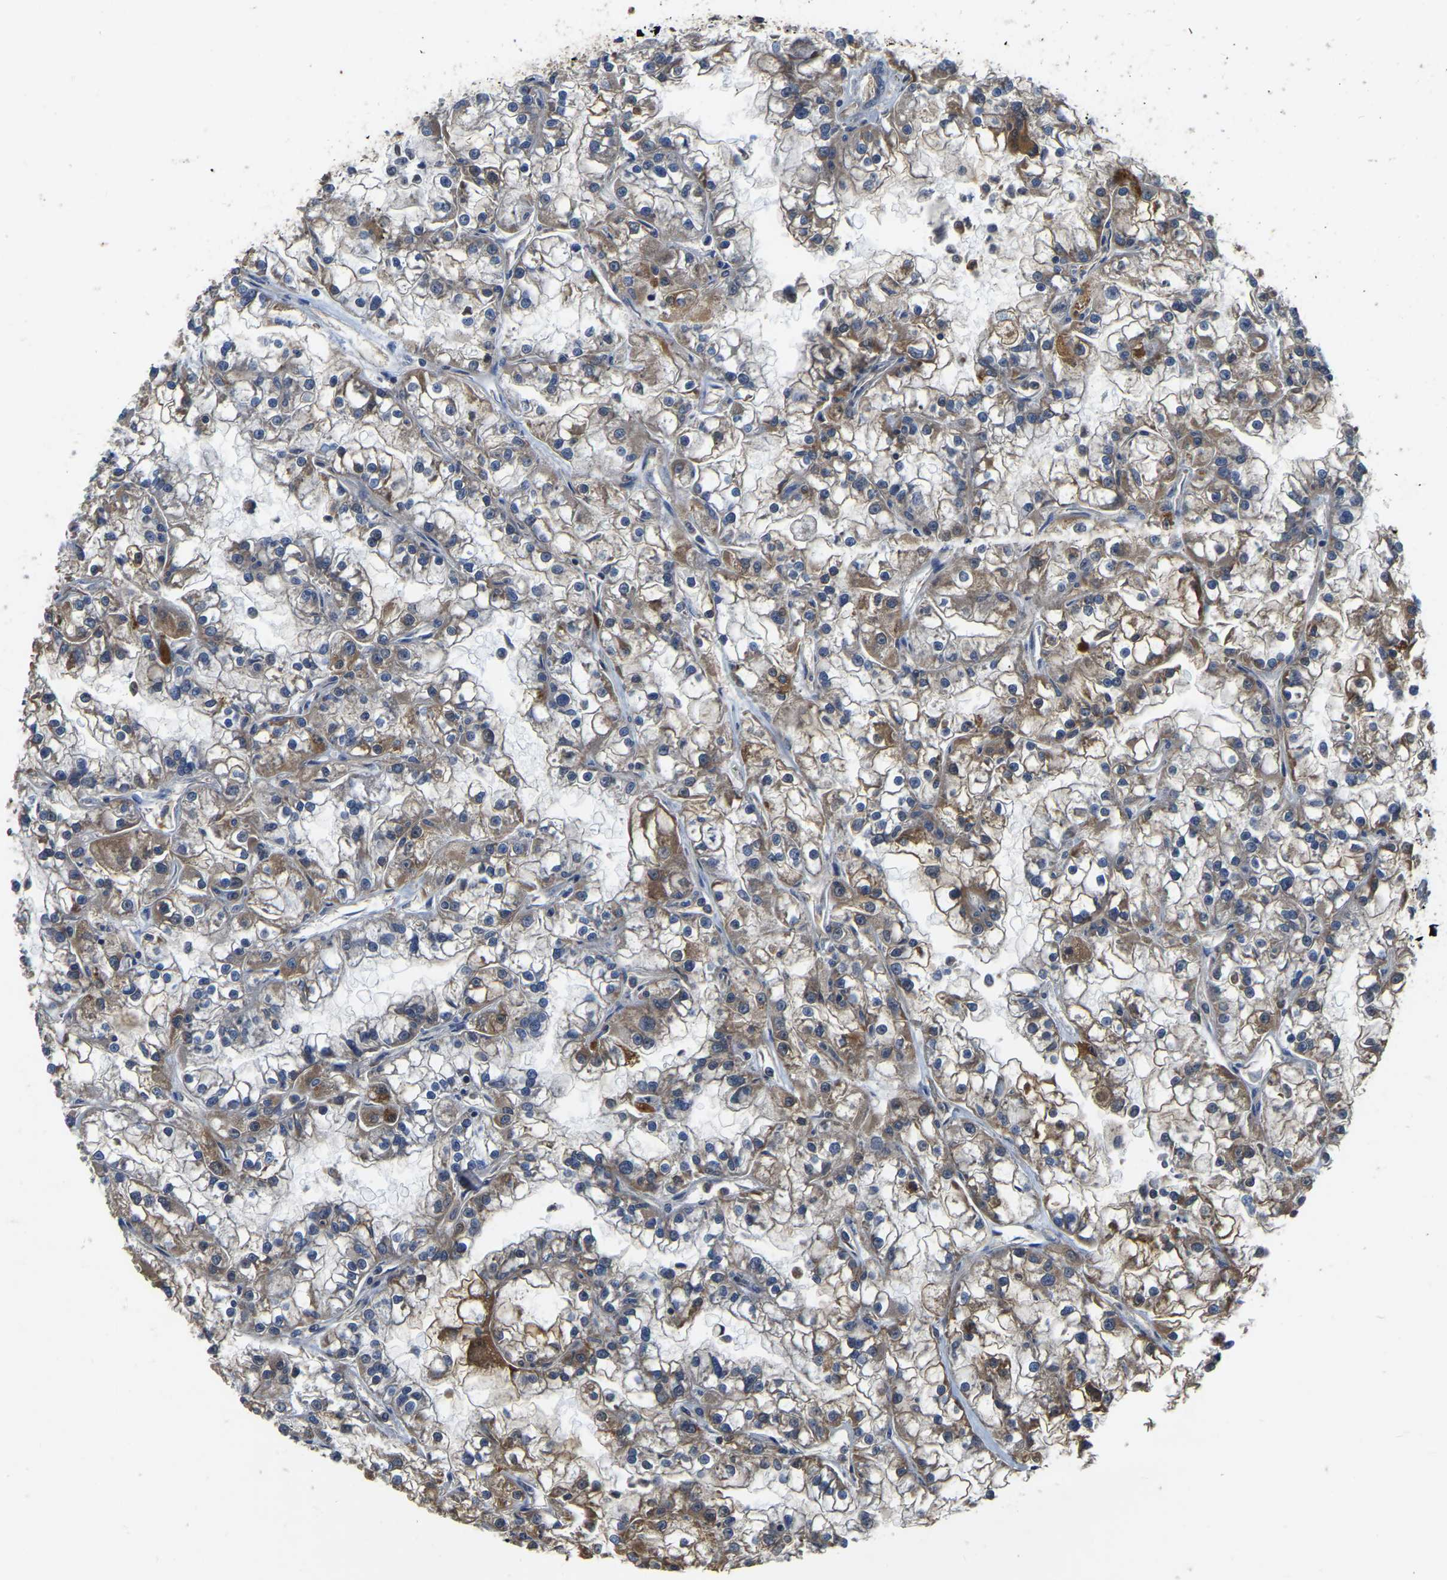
{"staining": {"intensity": "moderate", "quantity": ">75%", "location": "cytoplasmic/membranous"}, "tissue": "renal cancer", "cell_type": "Tumor cells", "image_type": "cancer", "snomed": [{"axis": "morphology", "description": "Adenocarcinoma, NOS"}, {"axis": "topography", "description": "Kidney"}], "caption": "A histopathology image of human renal cancer stained for a protein reveals moderate cytoplasmic/membranous brown staining in tumor cells.", "gene": "GARS1", "patient": {"sex": "female", "age": 52}}